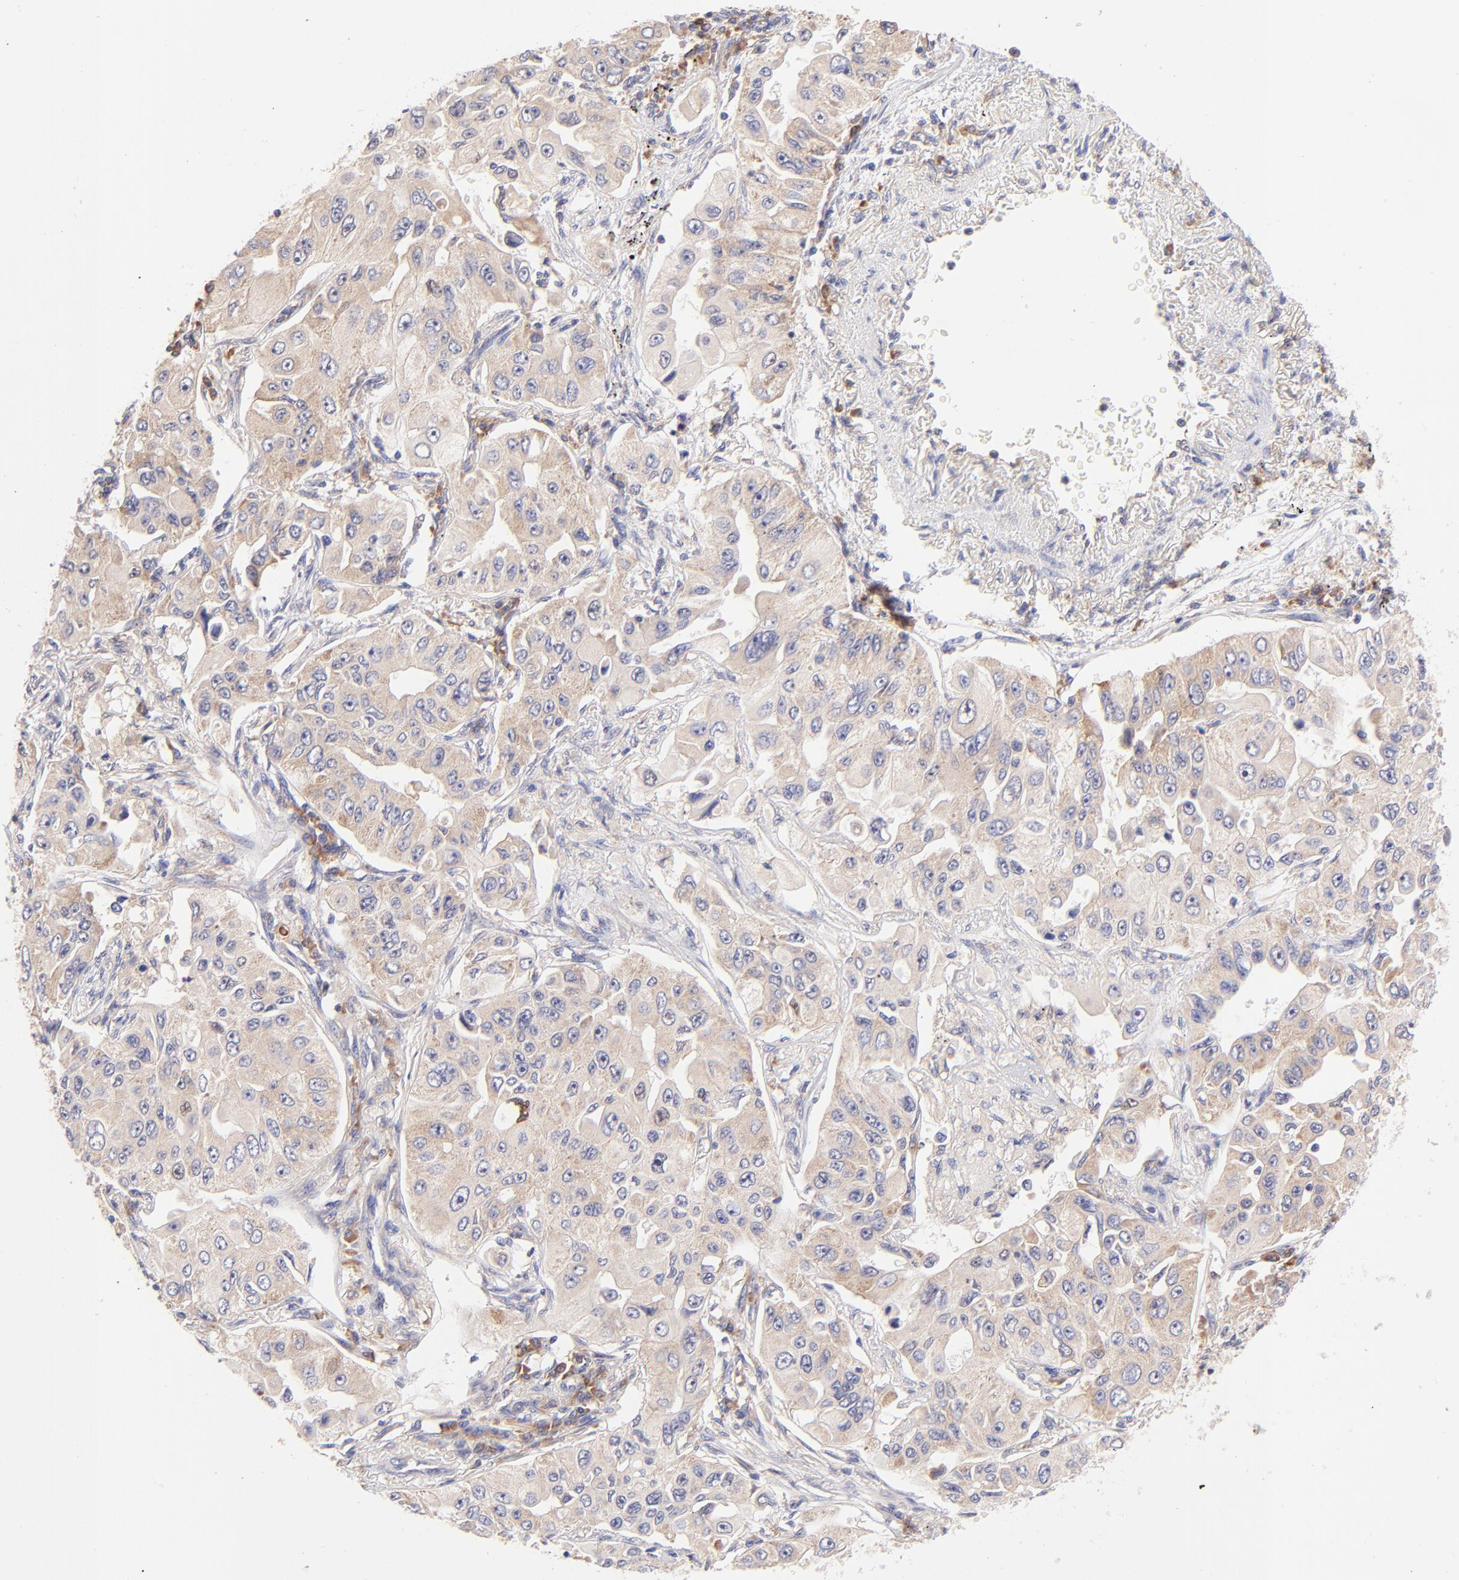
{"staining": {"intensity": "weak", "quantity": ">75%", "location": "cytoplasmic/membranous"}, "tissue": "lung cancer", "cell_type": "Tumor cells", "image_type": "cancer", "snomed": [{"axis": "morphology", "description": "Adenocarcinoma, NOS"}, {"axis": "topography", "description": "Lung"}], "caption": "Immunohistochemistry of lung adenocarcinoma displays low levels of weak cytoplasmic/membranous expression in about >75% of tumor cells.", "gene": "RPL11", "patient": {"sex": "male", "age": 84}}